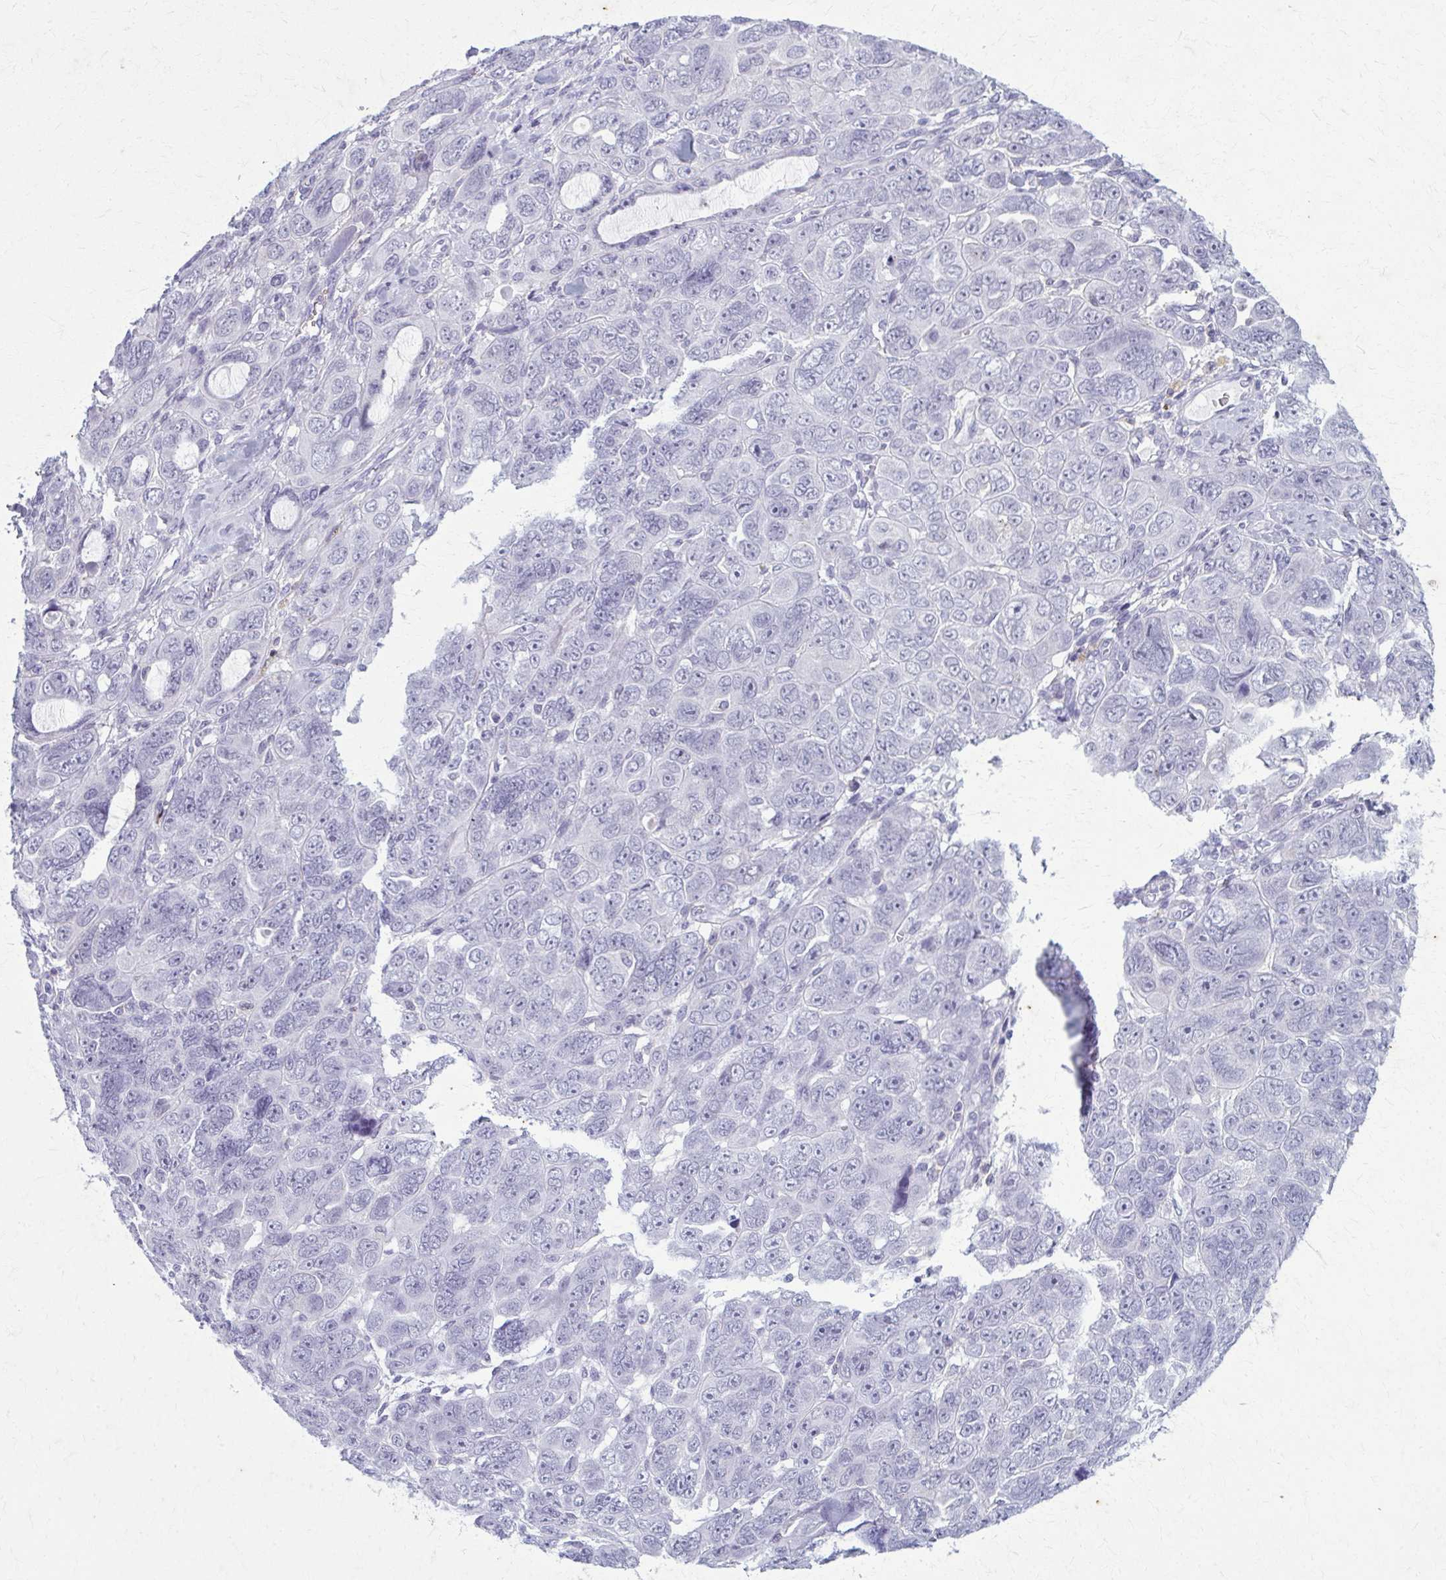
{"staining": {"intensity": "negative", "quantity": "none", "location": "none"}, "tissue": "ovarian cancer", "cell_type": "Tumor cells", "image_type": "cancer", "snomed": [{"axis": "morphology", "description": "Cystadenocarcinoma, serous, NOS"}, {"axis": "topography", "description": "Ovary"}], "caption": "There is no significant expression in tumor cells of ovarian cancer. The staining was performed using DAB to visualize the protein expression in brown, while the nuclei were stained in blue with hematoxylin (Magnification: 20x).", "gene": "CARD9", "patient": {"sex": "female", "age": 63}}